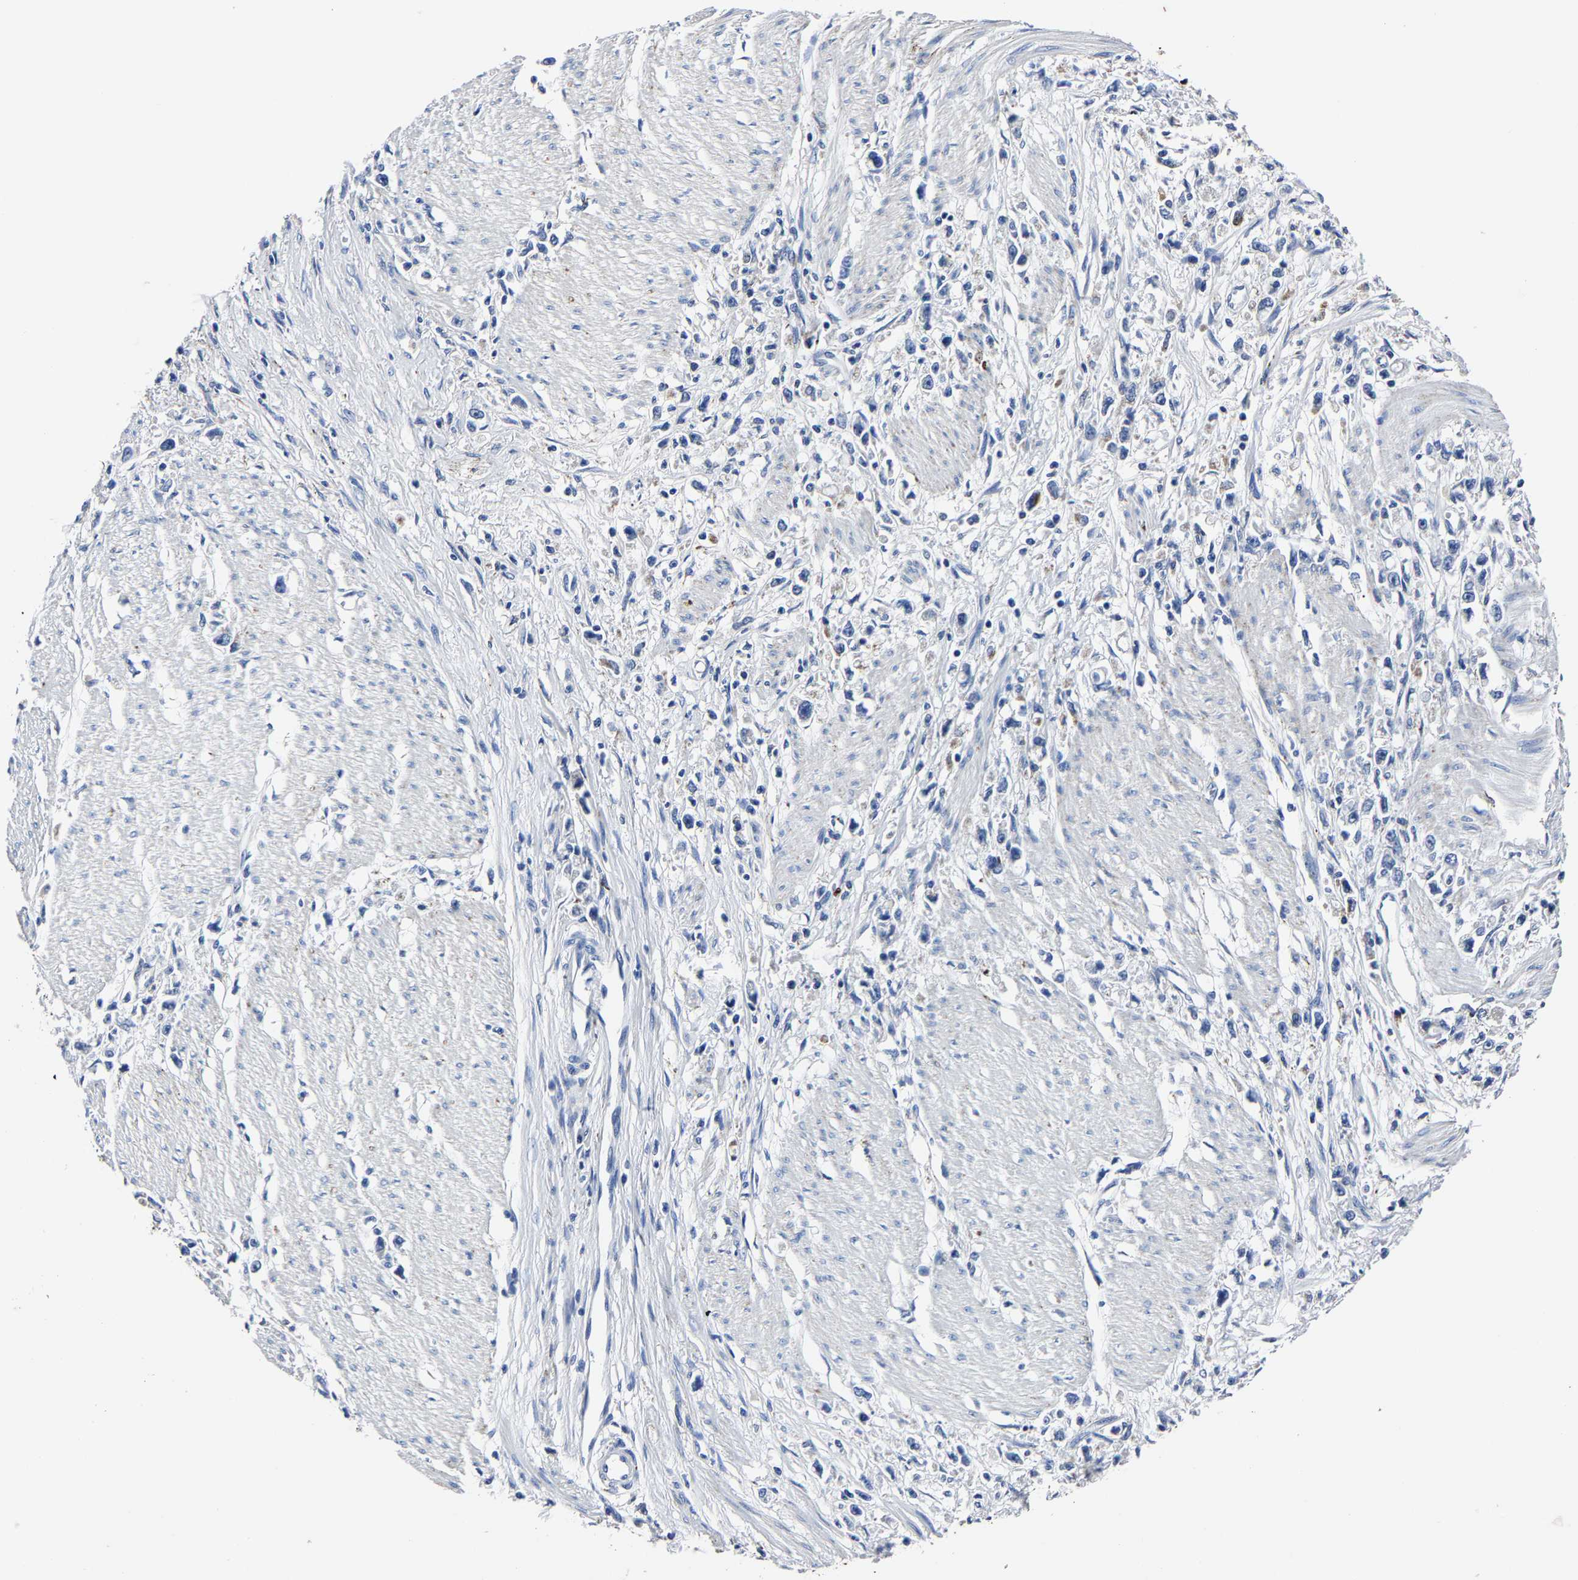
{"staining": {"intensity": "negative", "quantity": "none", "location": "none"}, "tissue": "stomach cancer", "cell_type": "Tumor cells", "image_type": "cancer", "snomed": [{"axis": "morphology", "description": "Adenocarcinoma, NOS"}, {"axis": "topography", "description": "Stomach"}], "caption": "Protein analysis of adenocarcinoma (stomach) reveals no significant expression in tumor cells.", "gene": "PSPH", "patient": {"sex": "female", "age": 59}}